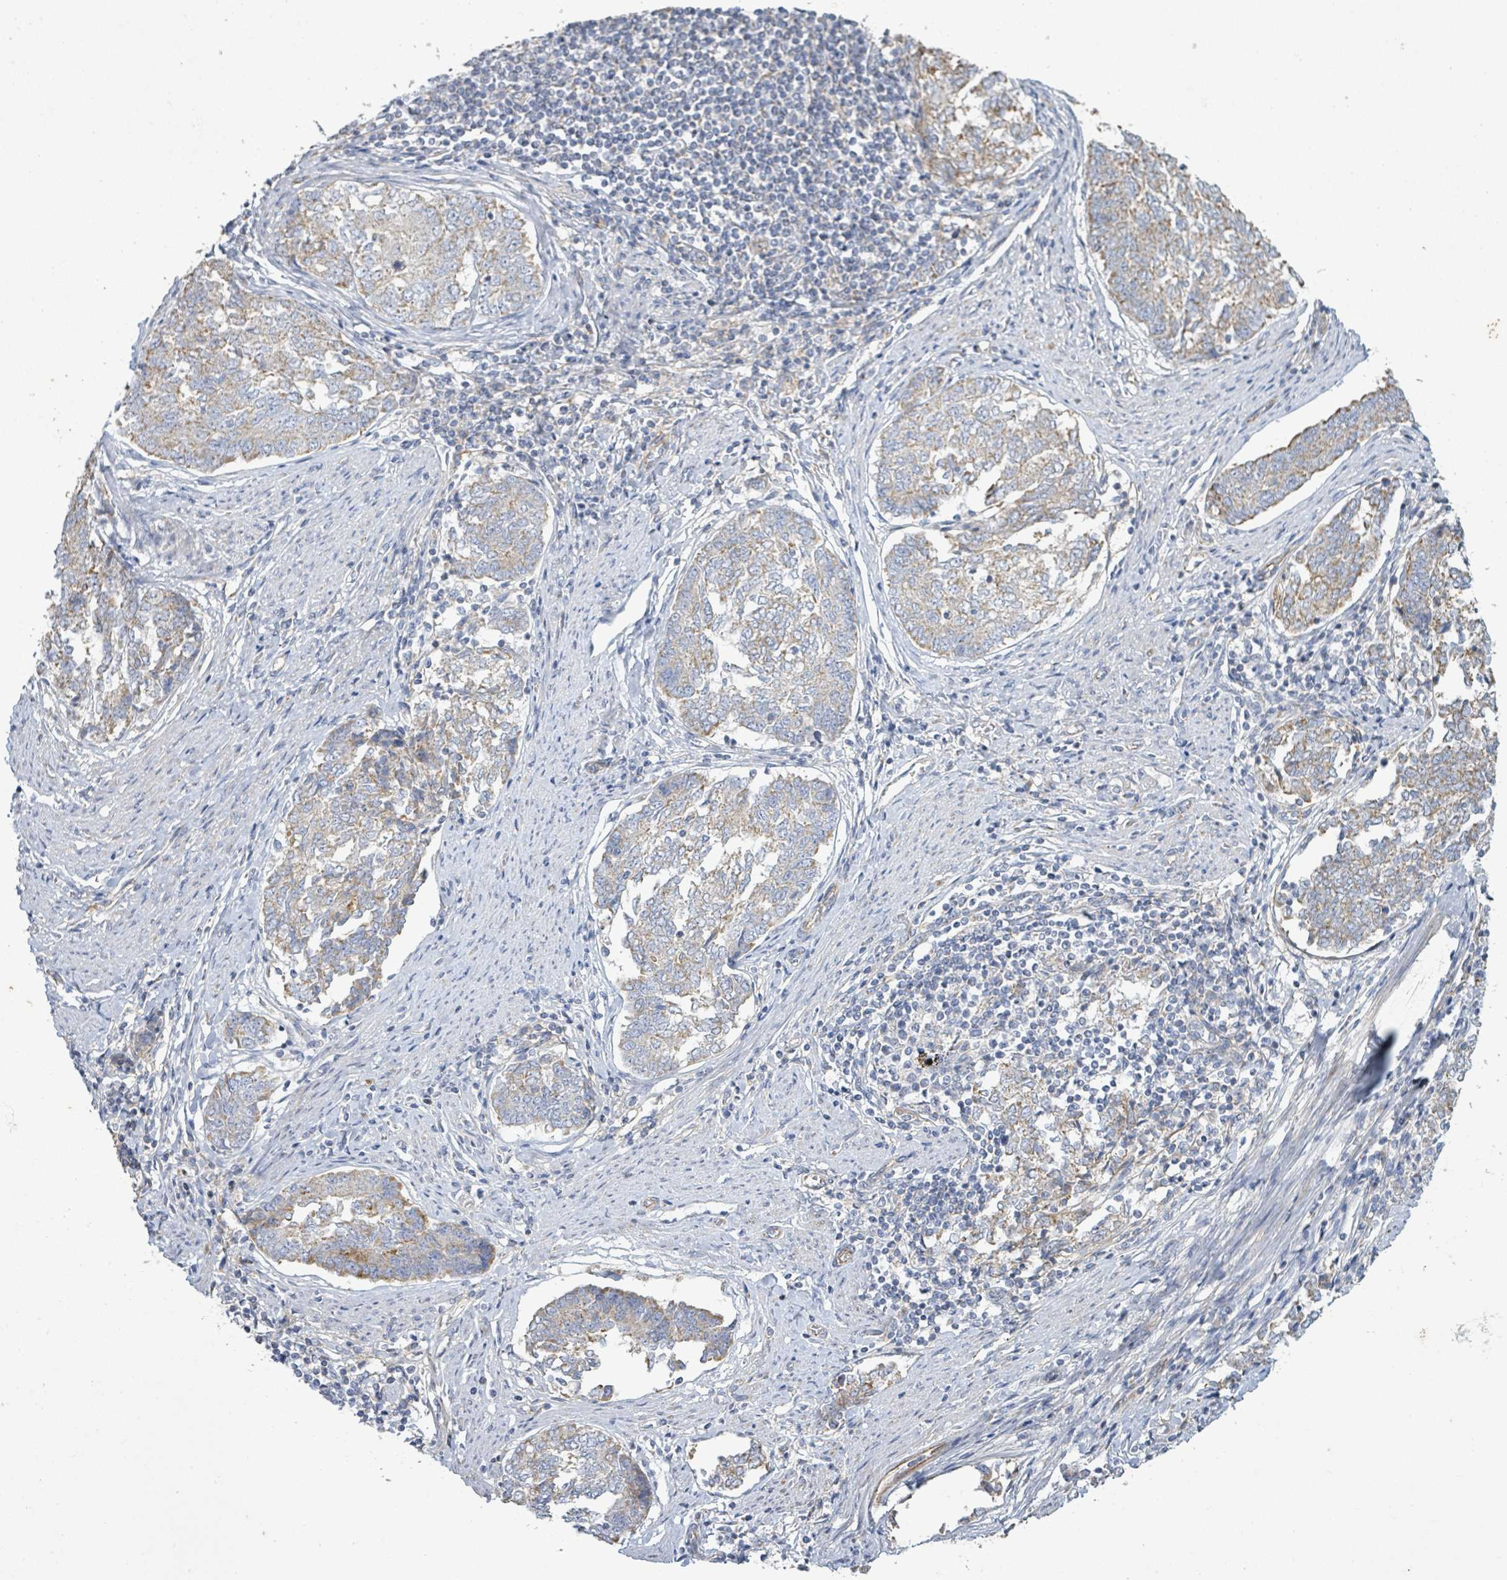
{"staining": {"intensity": "weak", "quantity": ">75%", "location": "cytoplasmic/membranous"}, "tissue": "endometrial cancer", "cell_type": "Tumor cells", "image_type": "cancer", "snomed": [{"axis": "morphology", "description": "Adenocarcinoma, NOS"}, {"axis": "topography", "description": "Endometrium"}], "caption": "Weak cytoplasmic/membranous protein expression is appreciated in approximately >75% of tumor cells in endometrial cancer. The protein is stained brown, and the nuclei are stained in blue (DAB (3,3'-diaminobenzidine) IHC with brightfield microscopy, high magnification).", "gene": "ALG12", "patient": {"sex": "female", "age": 80}}